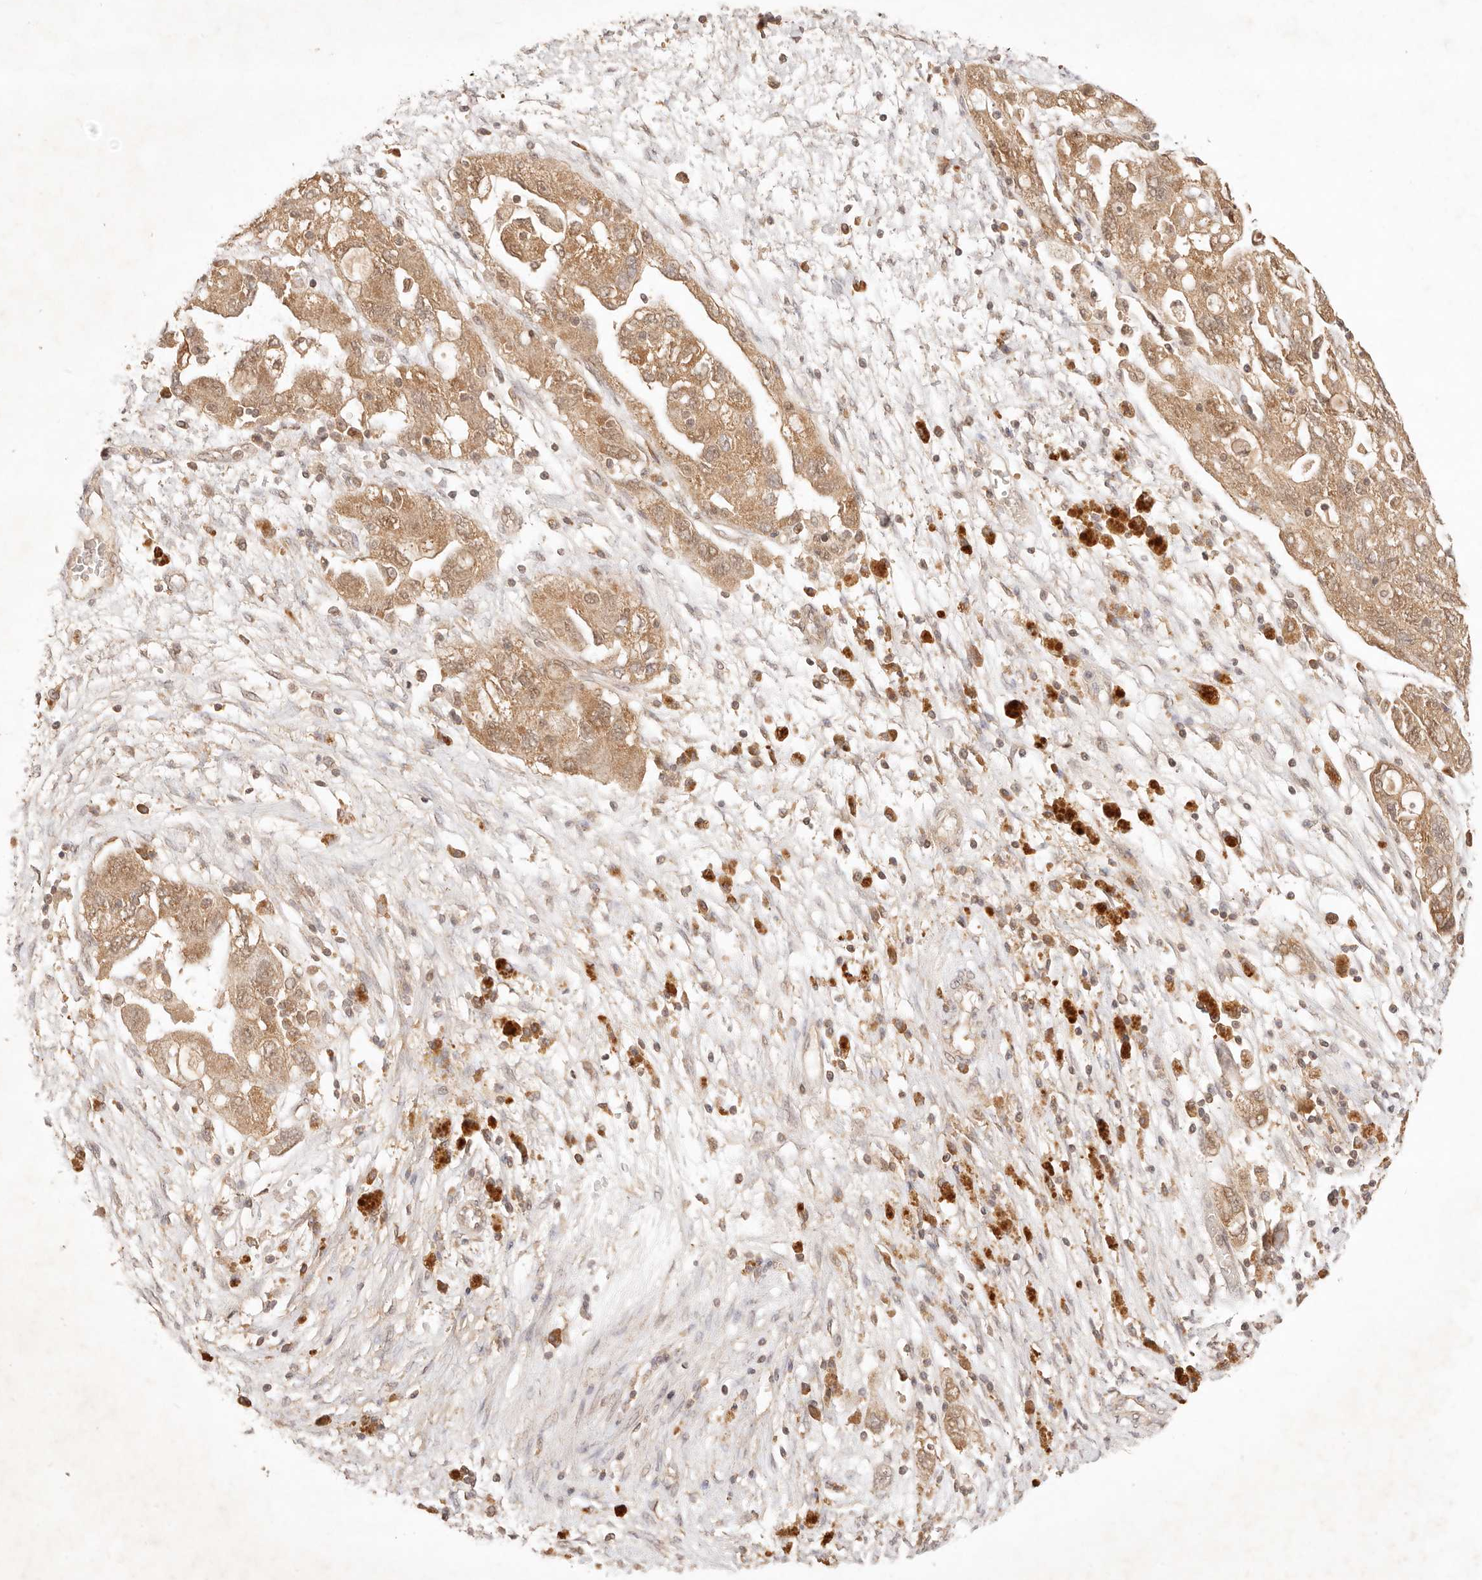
{"staining": {"intensity": "moderate", "quantity": ">75%", "location": "cytoplasmic/membranous"}, "tissue": "ovarian cancer", "cell_type": "Tumor cells", "image_type": "cancer", "snomed": [{"axis": "morphology", "description": "Carcinoma, NOS"}, {"axis": "morphology", "description": "Cystadenocarcinoma, serous, NOS"}, {"axis": "topography", "description": "Ovary"}], "caption": "A high-resolution histopathology image shows immunohistochemistry staining of ovarian serous cystadenocarcinoma, which reveals moderate cytoplasmic/membranous expression in approximately >75% of tumor cells.", "gene": "TRIM11", "patient": {"sex": "female", "age": 69}}